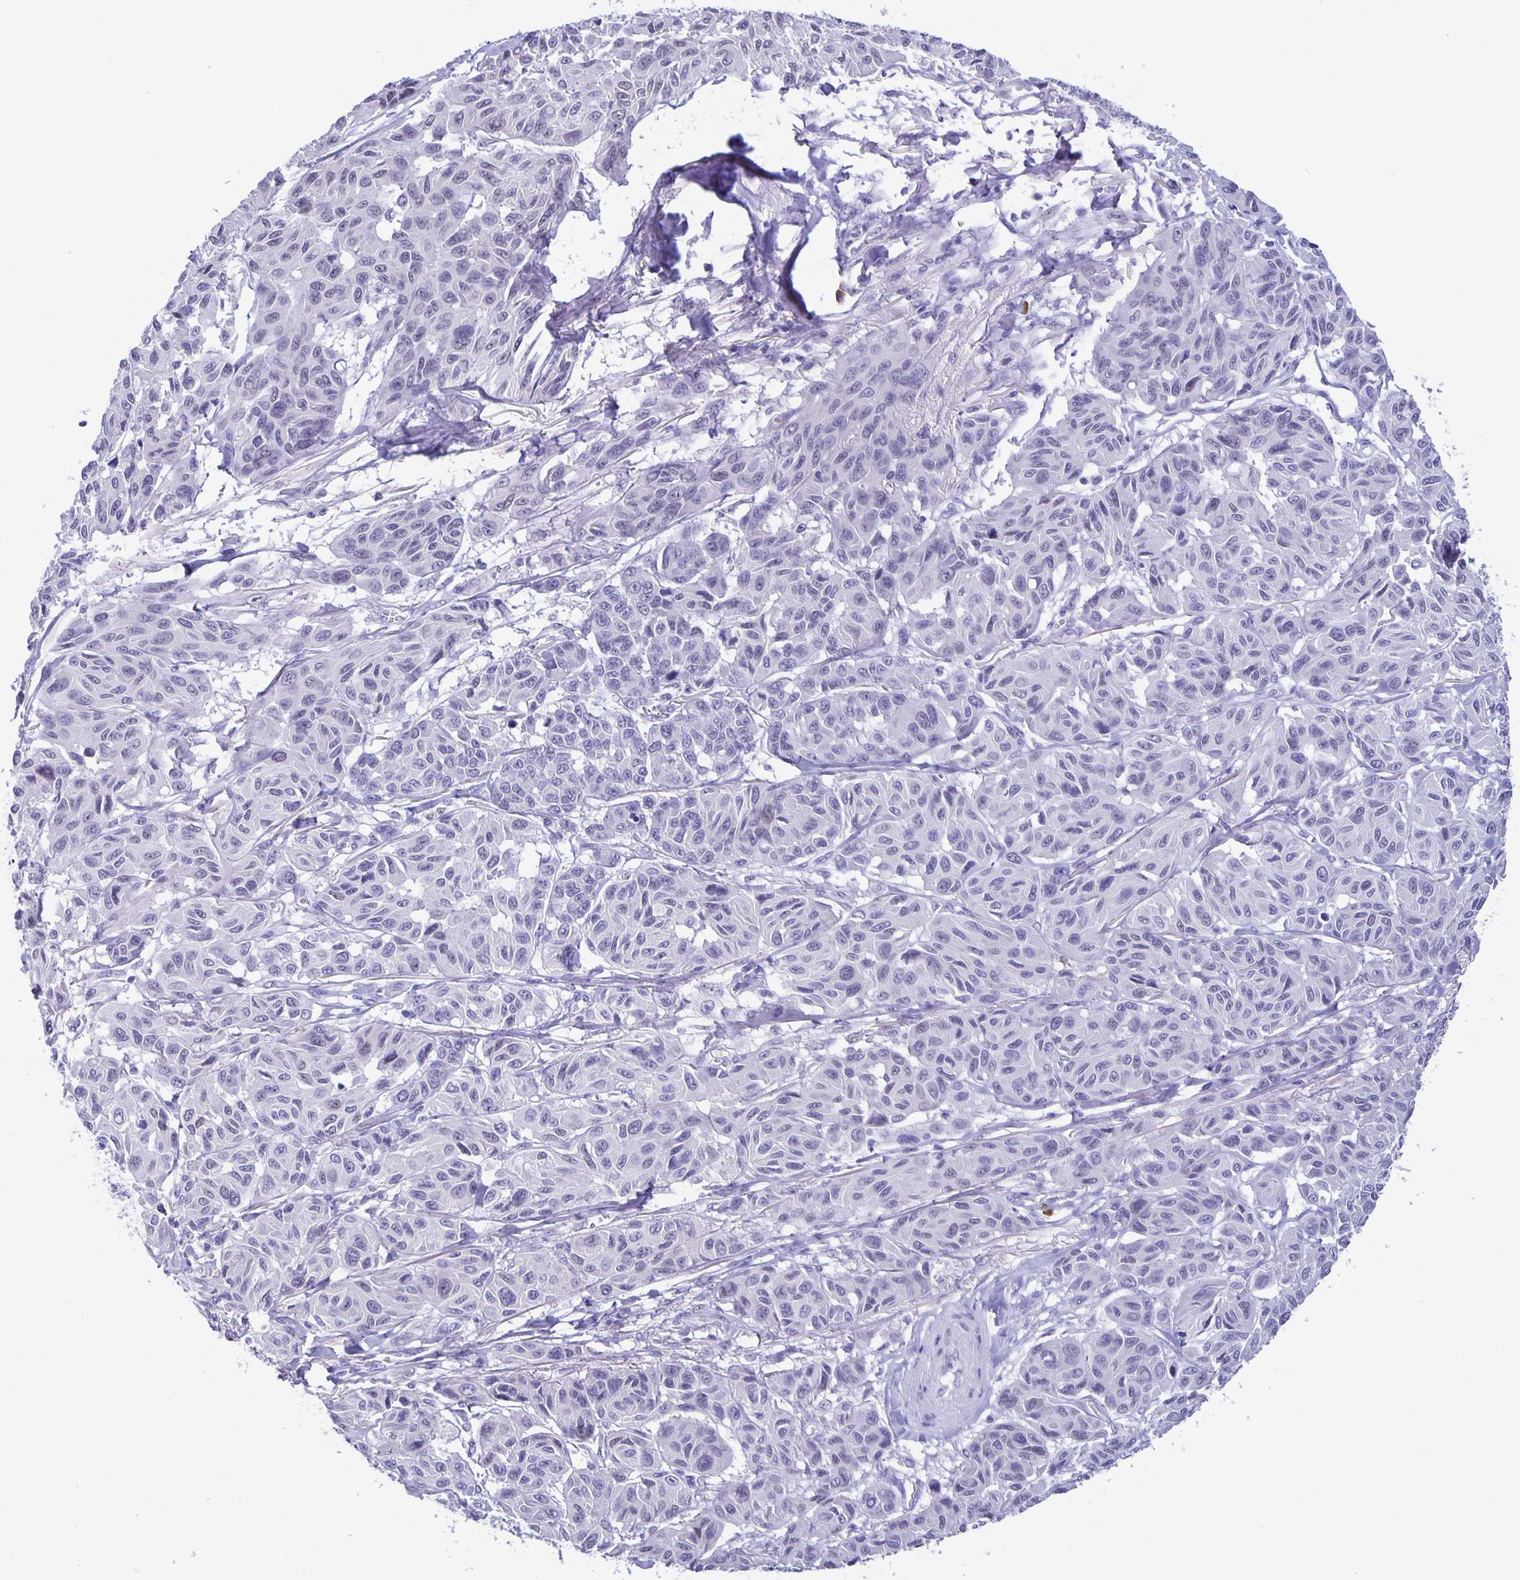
{"staining": {"intensity": "negative", "quantity": "none", "location": "none"}, "tissue": "melanoma", "cell_type": "Tumor cells", "image_type": "cancer", "snomed": [{"axis": "morphology", "description": "Malignant melanoma, NOS"}, {"axis": "topography", "description": "Skin"}], "caption": "An immunohistochemistry micrograph of malignant melanoma is shown. There is no staining in tumor cells of malignant melanoma. (Immunohistochemistry, brightfield microscopy, high magnification).", "gene": "ERMN", "patient": {"sex": "female", "age": 66}}